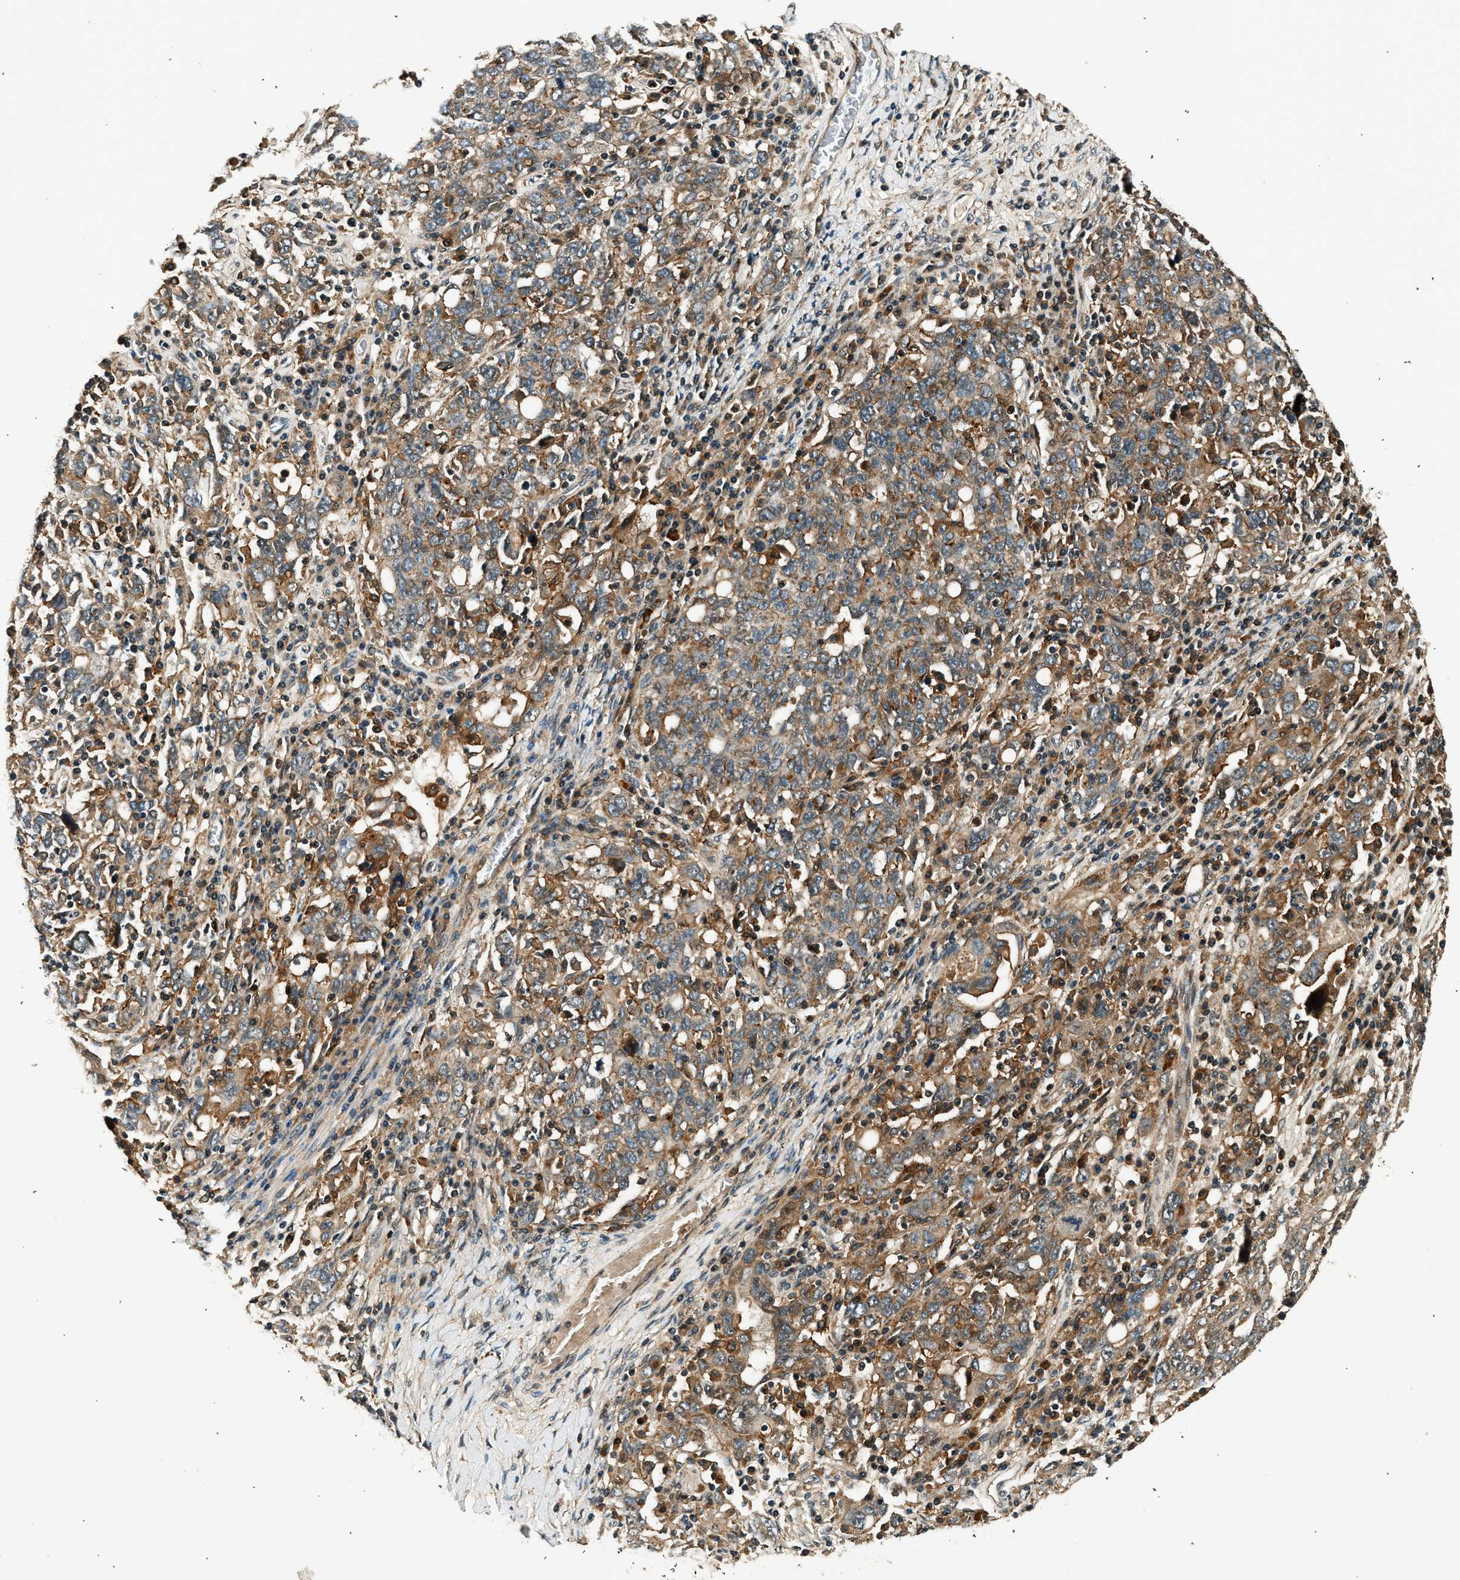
{"staining": {"intensity": "moderate", "quantity": ">75%", "location": "cytoplasmic/membranous"}, "tissue": "ovarian cancer", "cell_type": "Tumor cells", "image_type": "cancer", "snomed": [{"axis": "morphology", "description": "Carcinoma, endometroid"}, {"axis": "topography", "description": "Ovary"}], "caption": "Ovarian cancer (endometroid carcinoma) was stained to show a protein in brown. There is medium levels of moderate cytoplasmic/membranous staining in about >75% of tumor cells.", "gene": "ARHGEF11", "patient": {"sex": "female", "age": 62}}